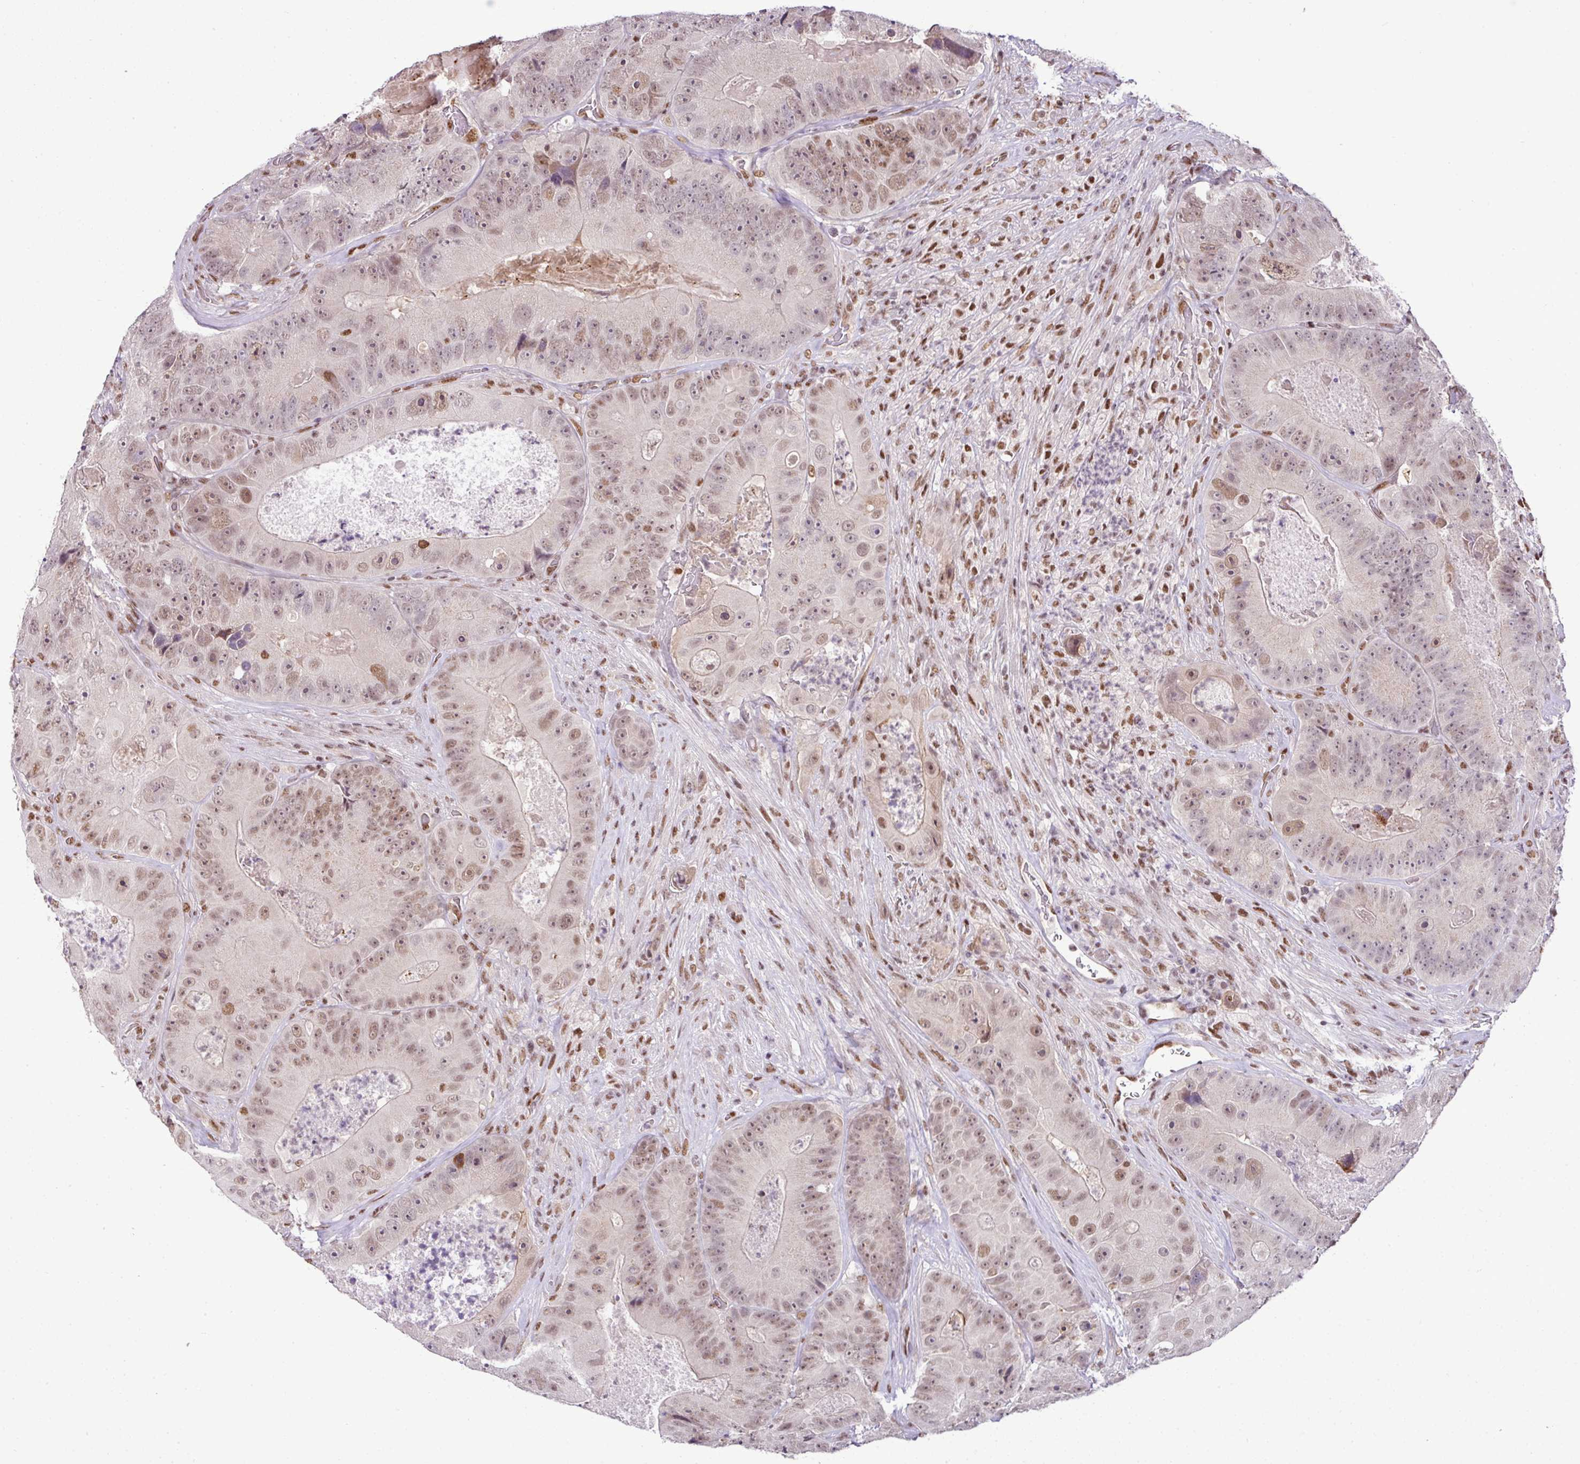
{"staining": {"intensity": "moderate", "quantity": ">75%", "location": "nuclear"}, "tissue": "colorectal cancer", "cell_type": "Tumor cells", "image_type": "cancer", "snomed": [{"axis": "morphology", "description": "Adenocarcinoma, NOS"}, {"axis": "topography", "description": "Colon"}], "caption": "Tumor cells show medium levels of moderate nuclear positivity in about >75% of cells in colorectal cancer.", "gene": "PGAP4", "patient": {"sex": "female", "age": 86}}